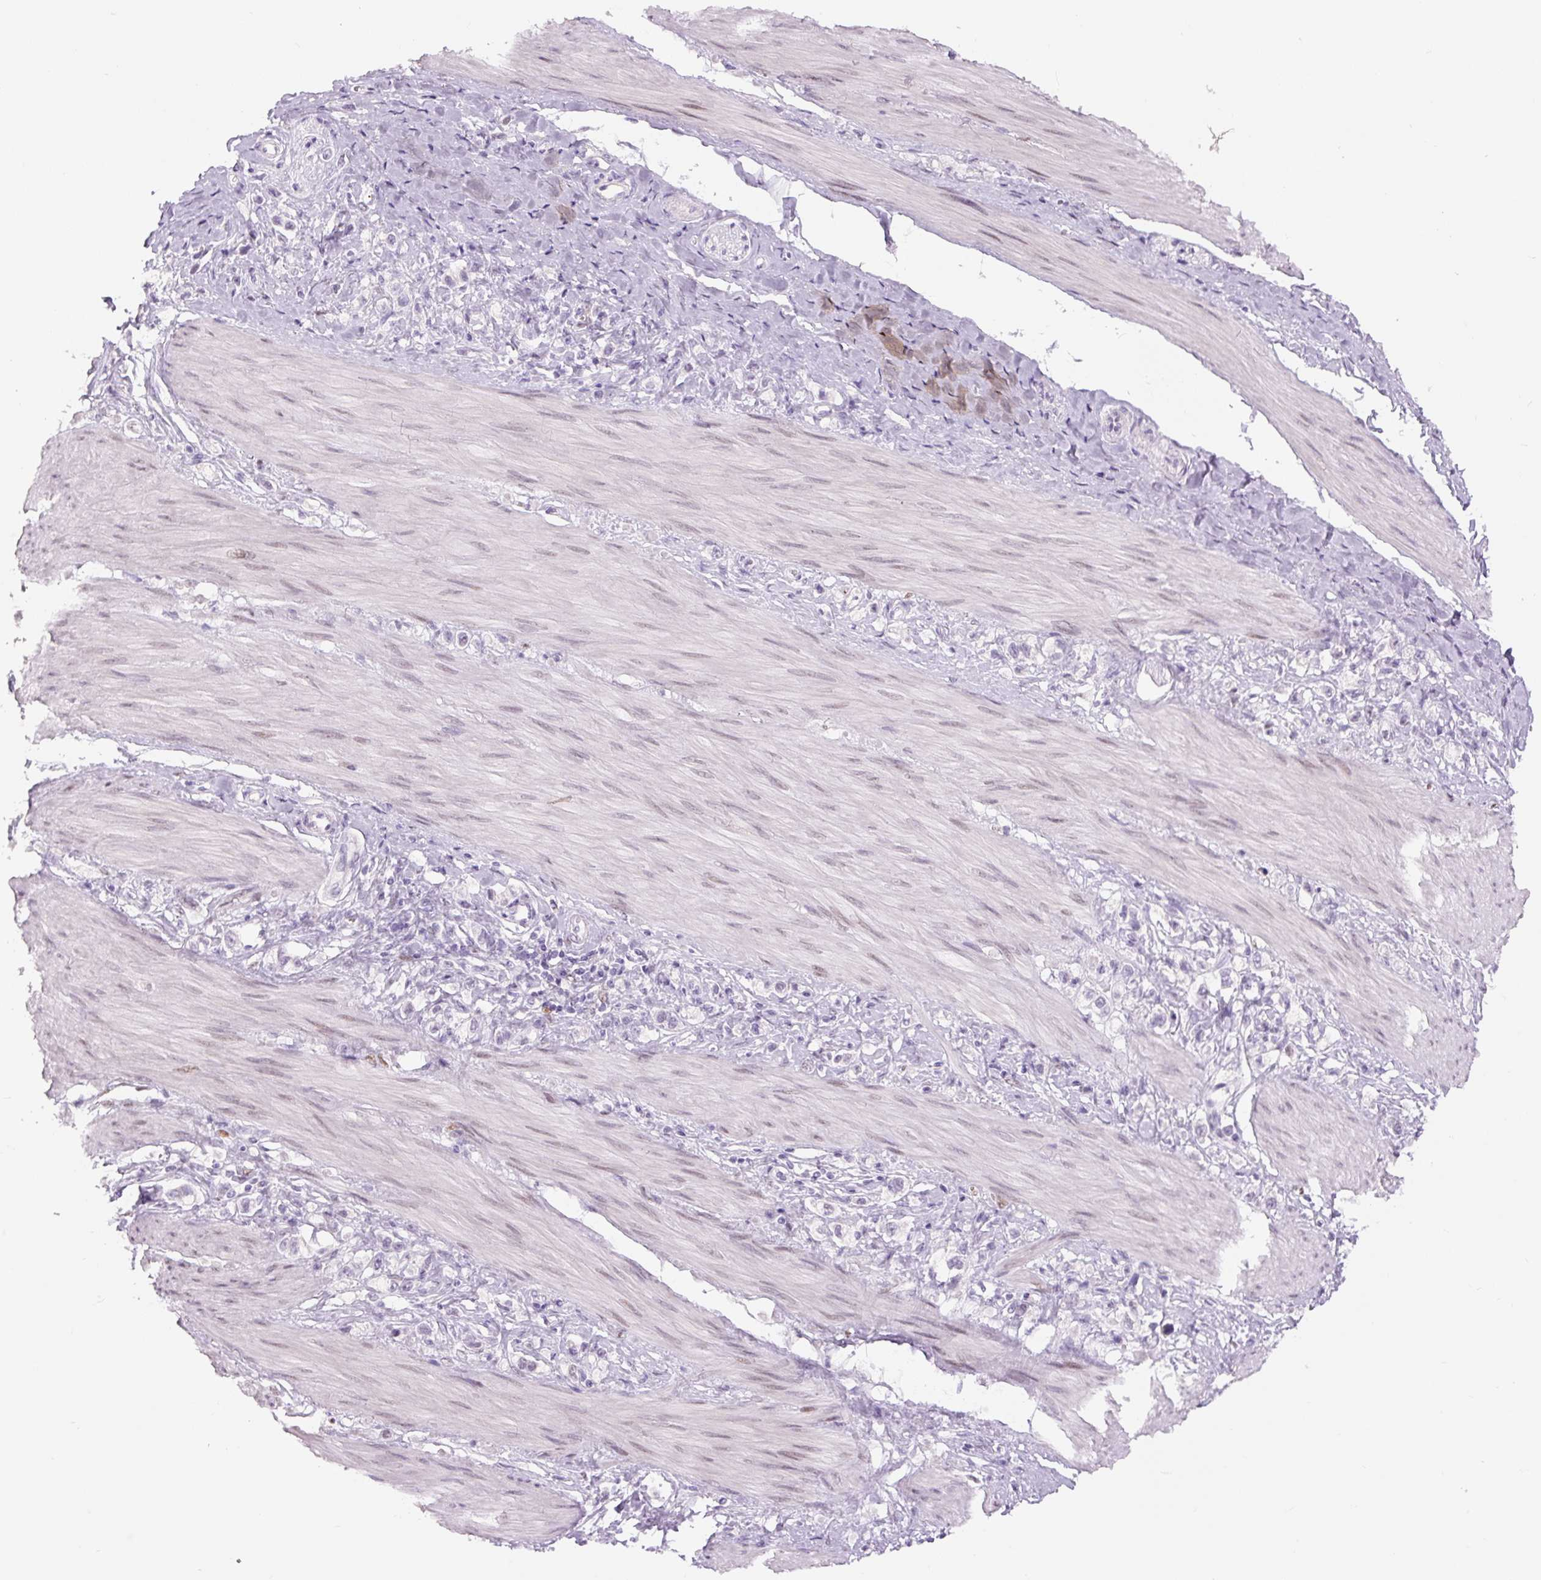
{"staining": {"intensity": "negative", "quantity": "none", "location": "none"}, "tissue": "stomach cancer", "cell_type": "Tumor cells", "image_type": "cancer", "snomed": [{"axis": "morphology", "description": "Adenocarcinoma, NOS"}, {"axis": "topography", "description": "Stomach"}], "caption": "A high-resolution photomicrograph shows IHC staining of stomach cancer, which displays no significant positivity in tumor cells.", "gene": "SIX1", "patient": {"sex": "female", "age": 65}}